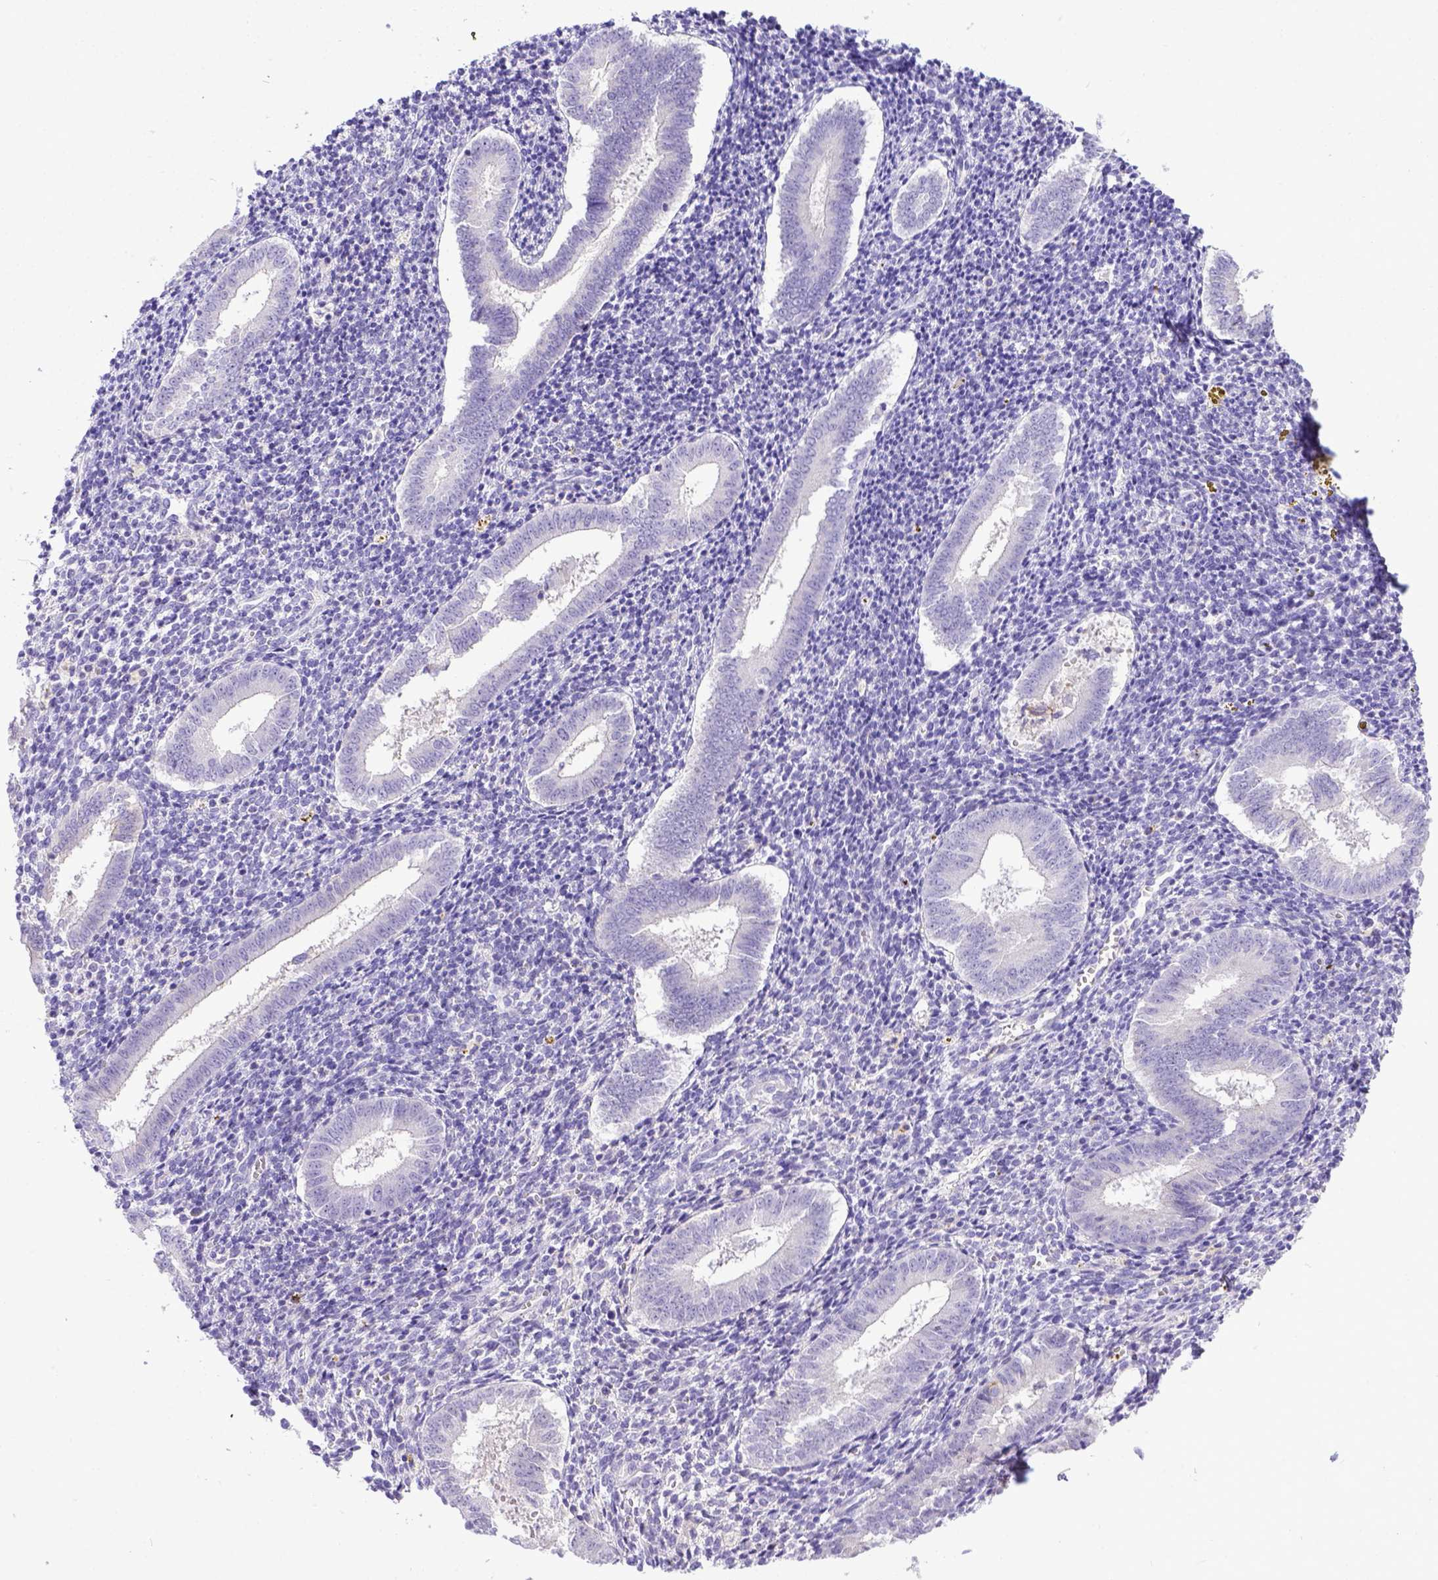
{"staining": {"intensity": "negative", "quantity": "none", "location": "none"}, "tissue": "endometrium", "cell_type": "Cells in endometrial stroma", "image_type": "normal", "snomed": [{"axis": "morphology", "description": "Normal tissue, NOS"}, {"axis": "topography", "description": "Endometrium"}], "caption": "IHC image of normal endometrium: human endometrium stained with DAB (3,3'-diaminobenzidine) displays no significant protein staining in cells in endometrial stroma.", "gene": "BTN1A1", "patient": {"sex": "female", "age": 25}}